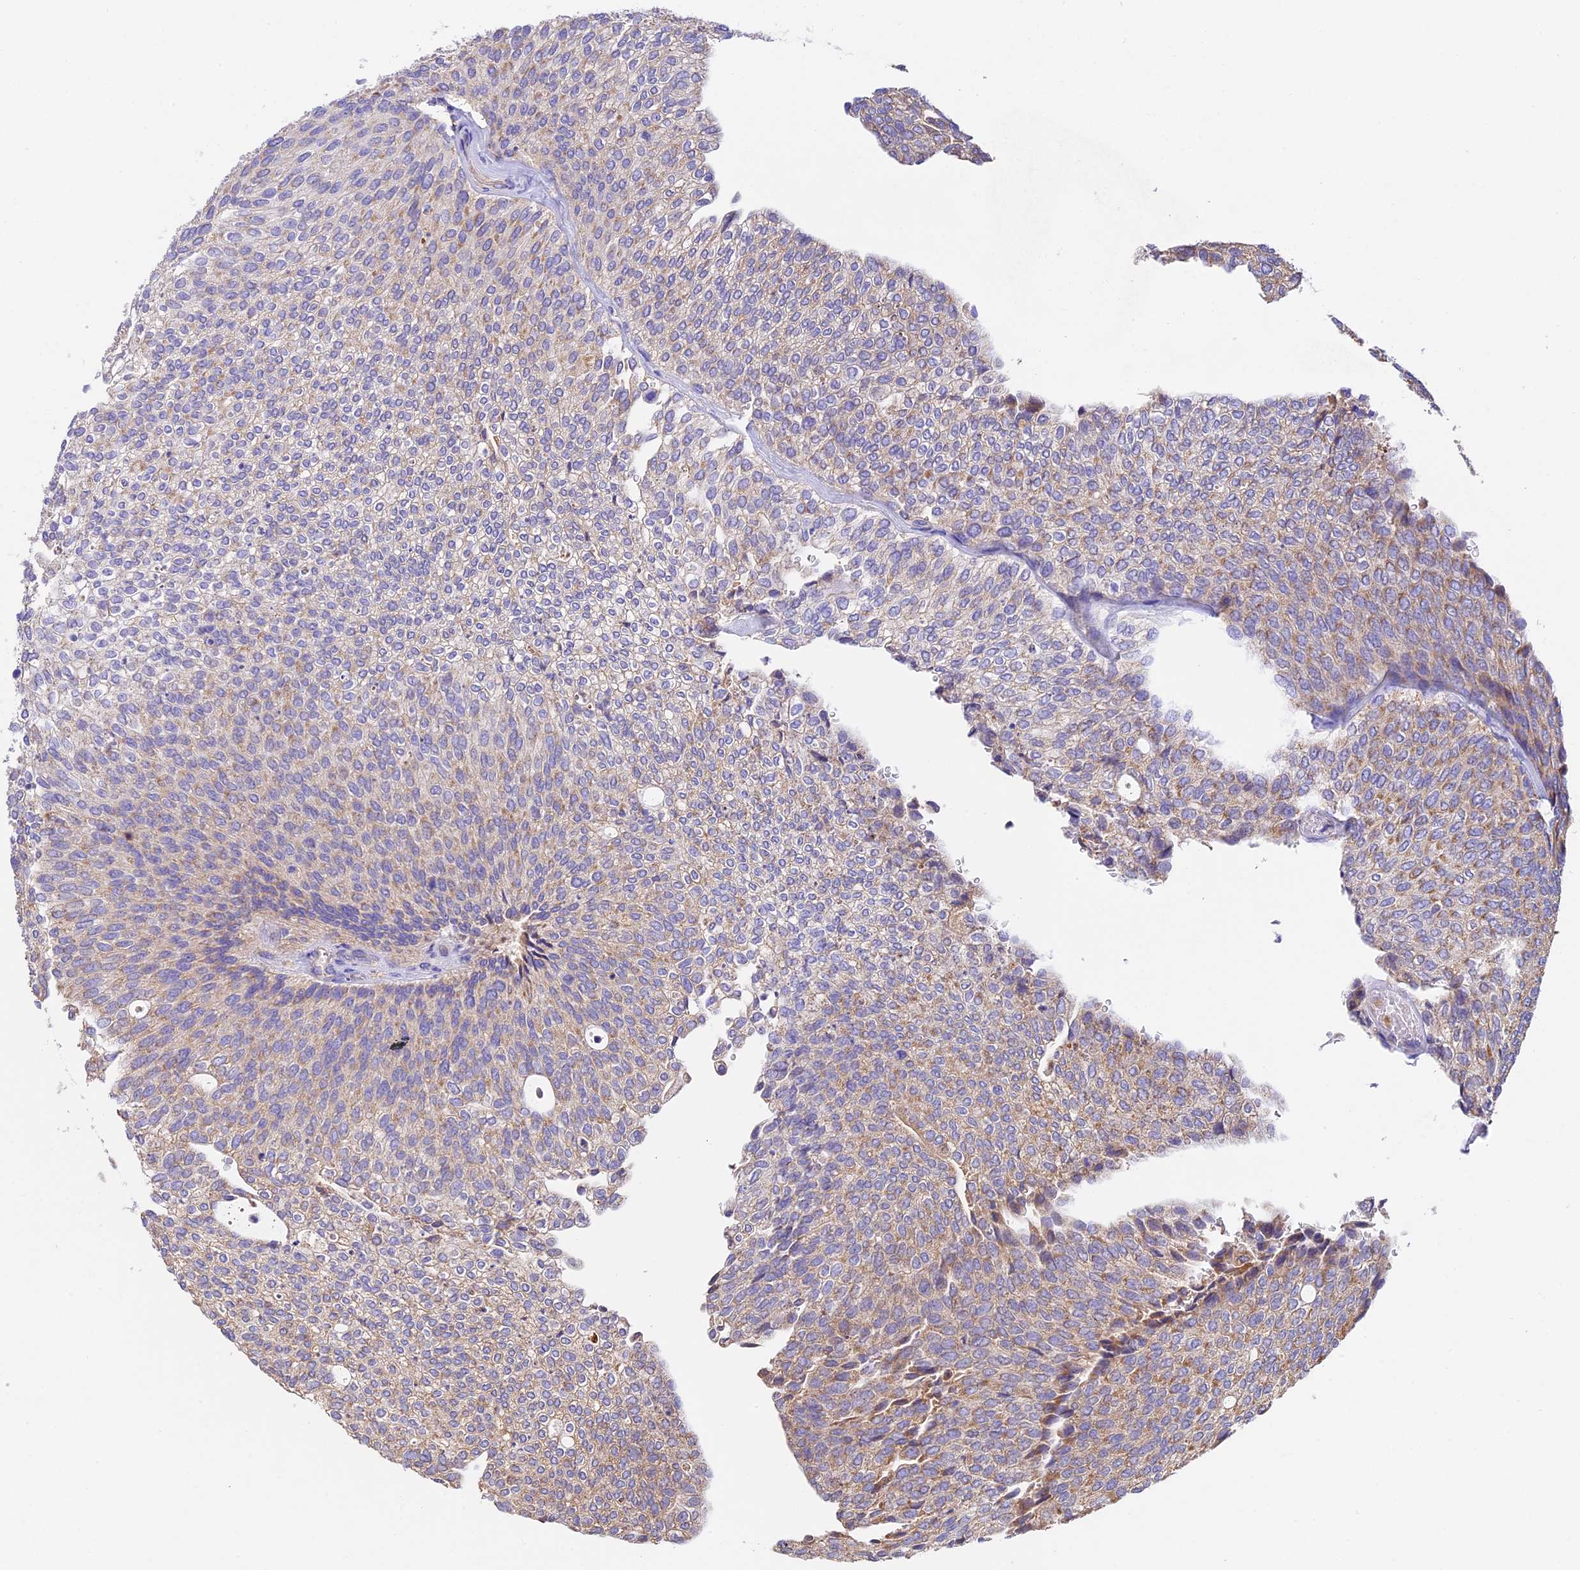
{"staining": {"intensity": "weak", "quantity": "<25%", "location": "cytoplasmic/membranous"}, "tissue": "urothelial cancer", "cell_type": "Tumor cells", "image_type": "cancer", "snomed": [{"axis": "morphology", "description": "Urothelial carcinoma, Low grade"}, {"axis": "topography", "description": "Urinary bladder"}], "caption": "Photomicrograph shows no protein positivity in tumor cells of low-grade urothelial carcinoma tissue.", "gene": "OCEL1", "patient": {"sex": "female", "age": 79}}